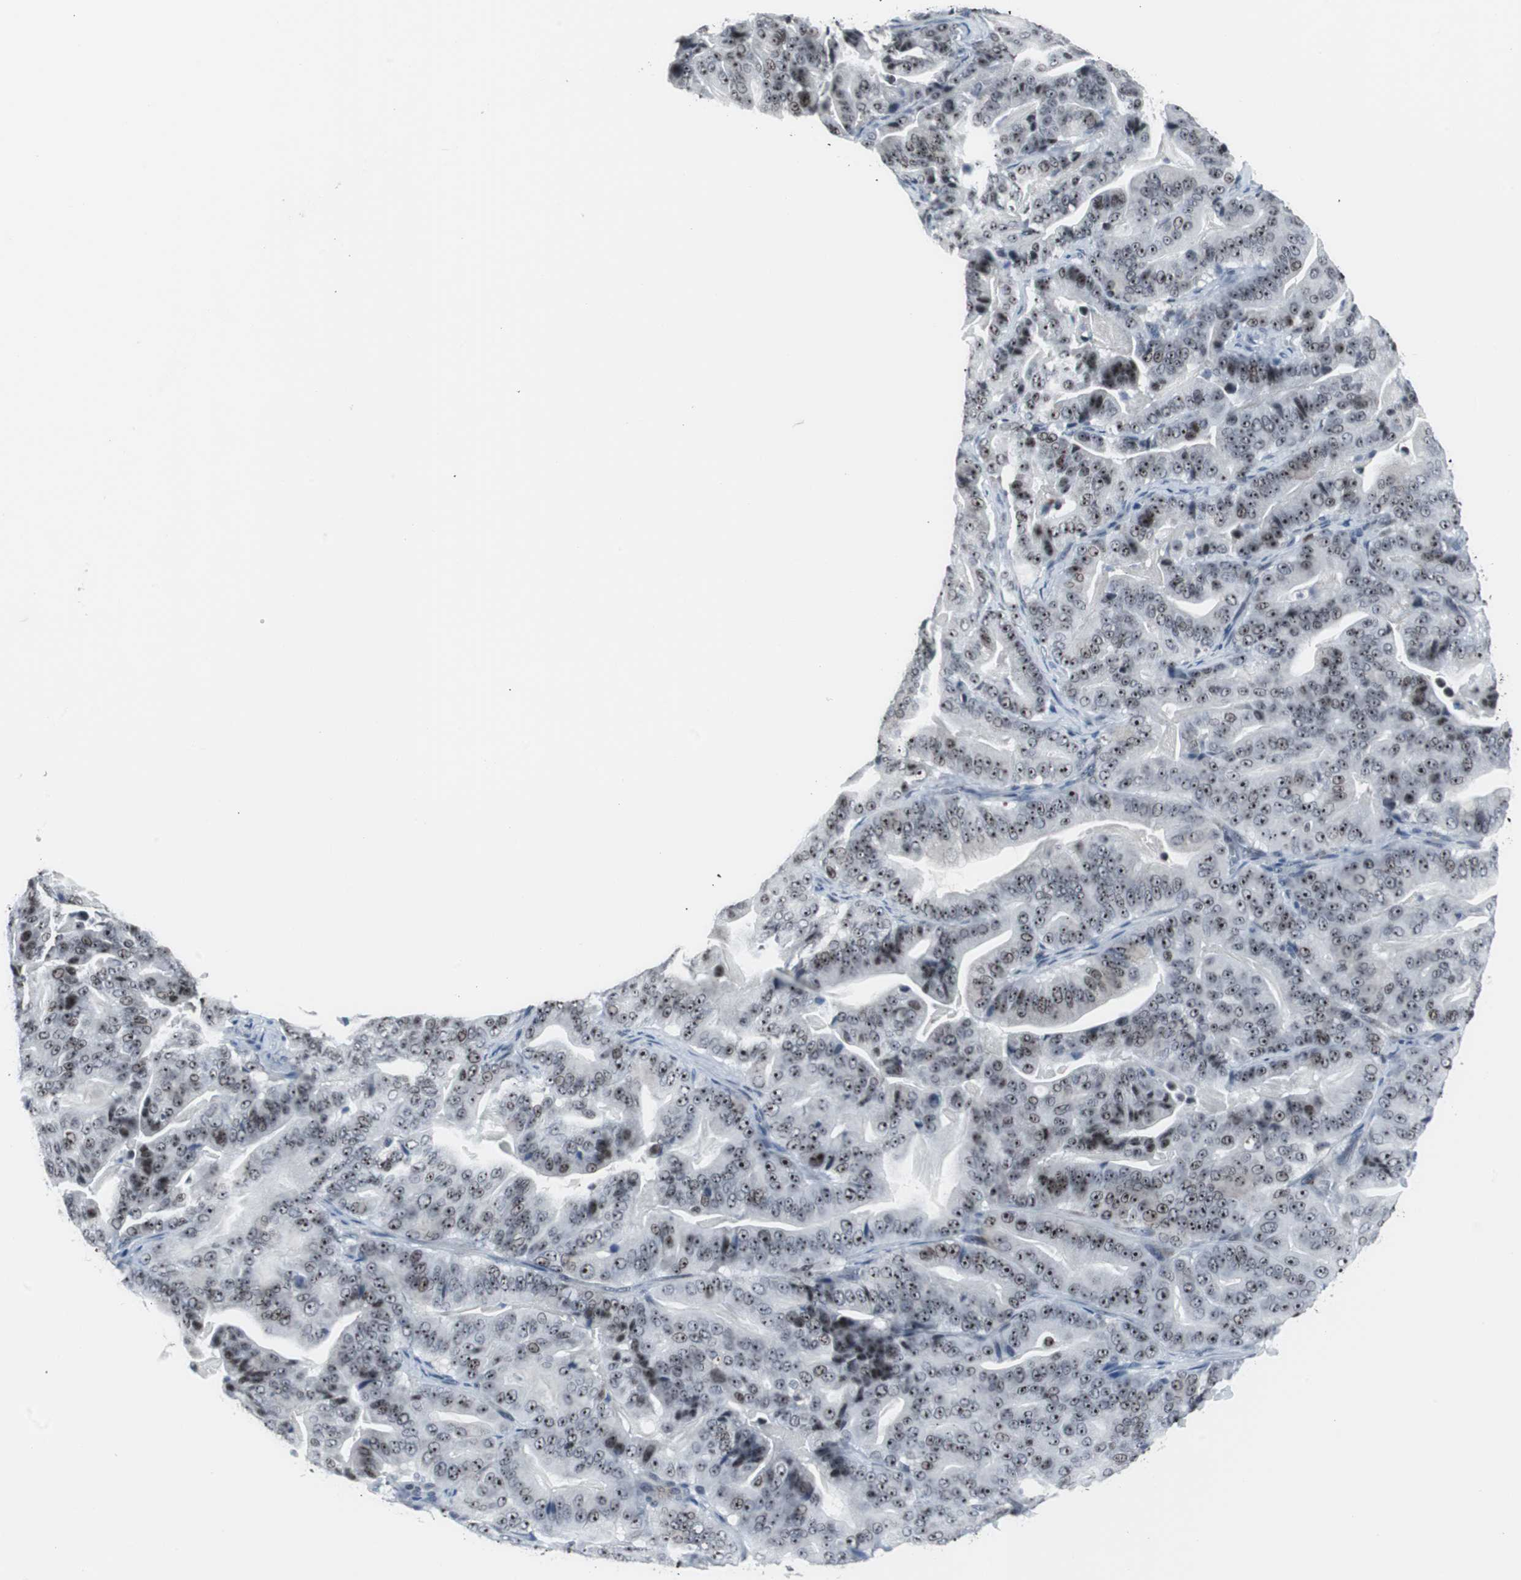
{"staining": {"intensity": "moderate", "quantity": ">75%", "location": "nuclear"}, "tissue": "pancreatic cancer", "cell_type": "Tumor cells", "image_type": "cancer", "snomed": [{"axis": "morphology", "description": "Adenocarcinoma, NOS"}, {"axis": "topography", "description": "Pancreas"}], "caption": "A photomicrograph showing moderate nuclear positivity in approximately >75% of tumor cells in pancreatic adenocarcinoma, as visualized by brown immunohistochemical staining.", "gene": "DOK1", "patient": {"sex": "male", "age": 63}}